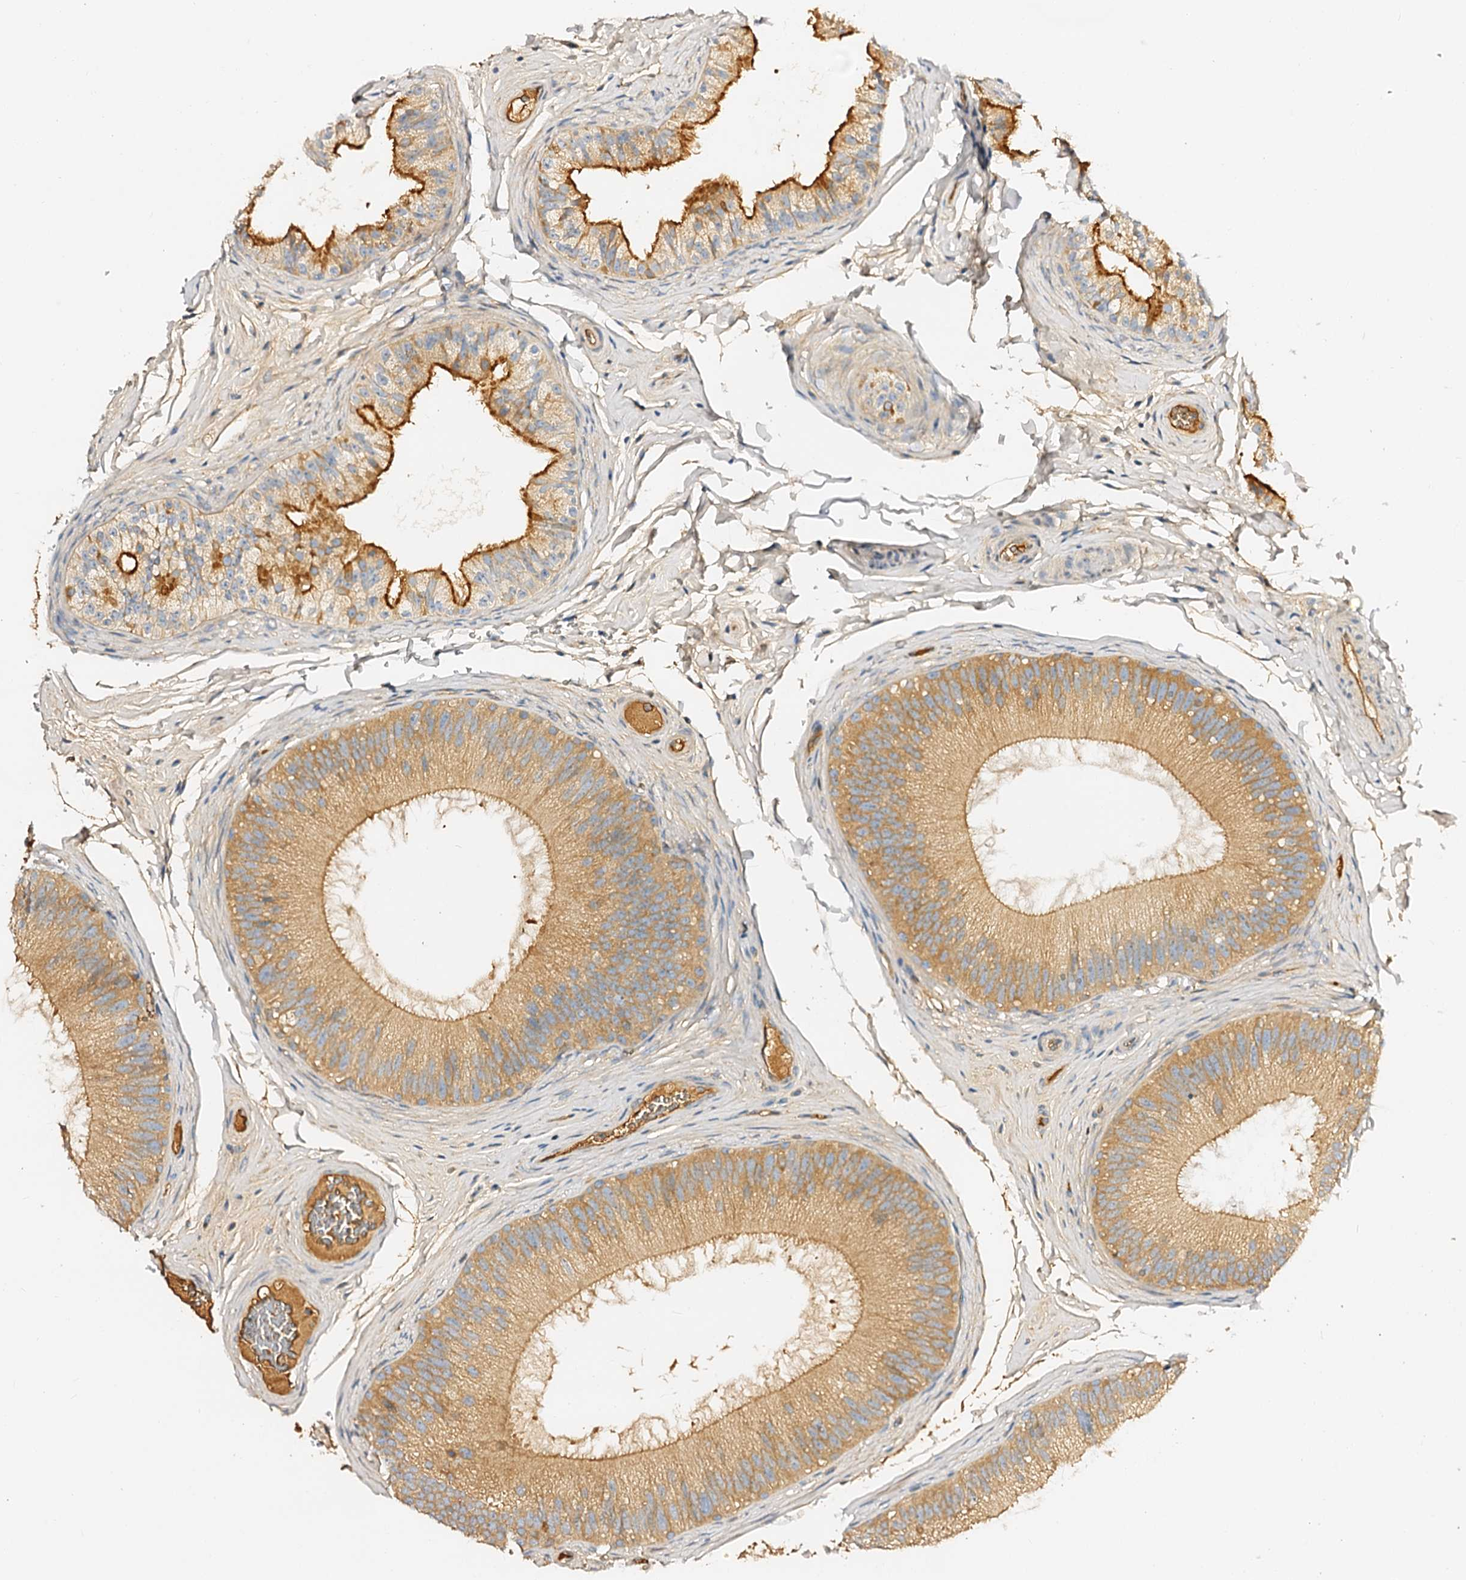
{"staining": {"intensity": "moderate", "quantity": ">75%", "location": "cytoplasmic/membranous"}, "tissue": "epididymis", "cell_type": "Glandular cells", "image_type": "normal", "snomed": [{"axis": "morphology", "description": "Normal tissue, NOS"}, {"axis": "topography", "description": "Epididymis"}], "caption": "Immunohistochemical staining of benign human epididymis exhibits >75% levels of moderate cytoplasmic/membranous protein staining in about >75% of glandular cells. The protein is shown in brown color, while the nuclei are stained blue.", "gene": "CSKMT", "patient": {"sex": "male", "age": 45}}